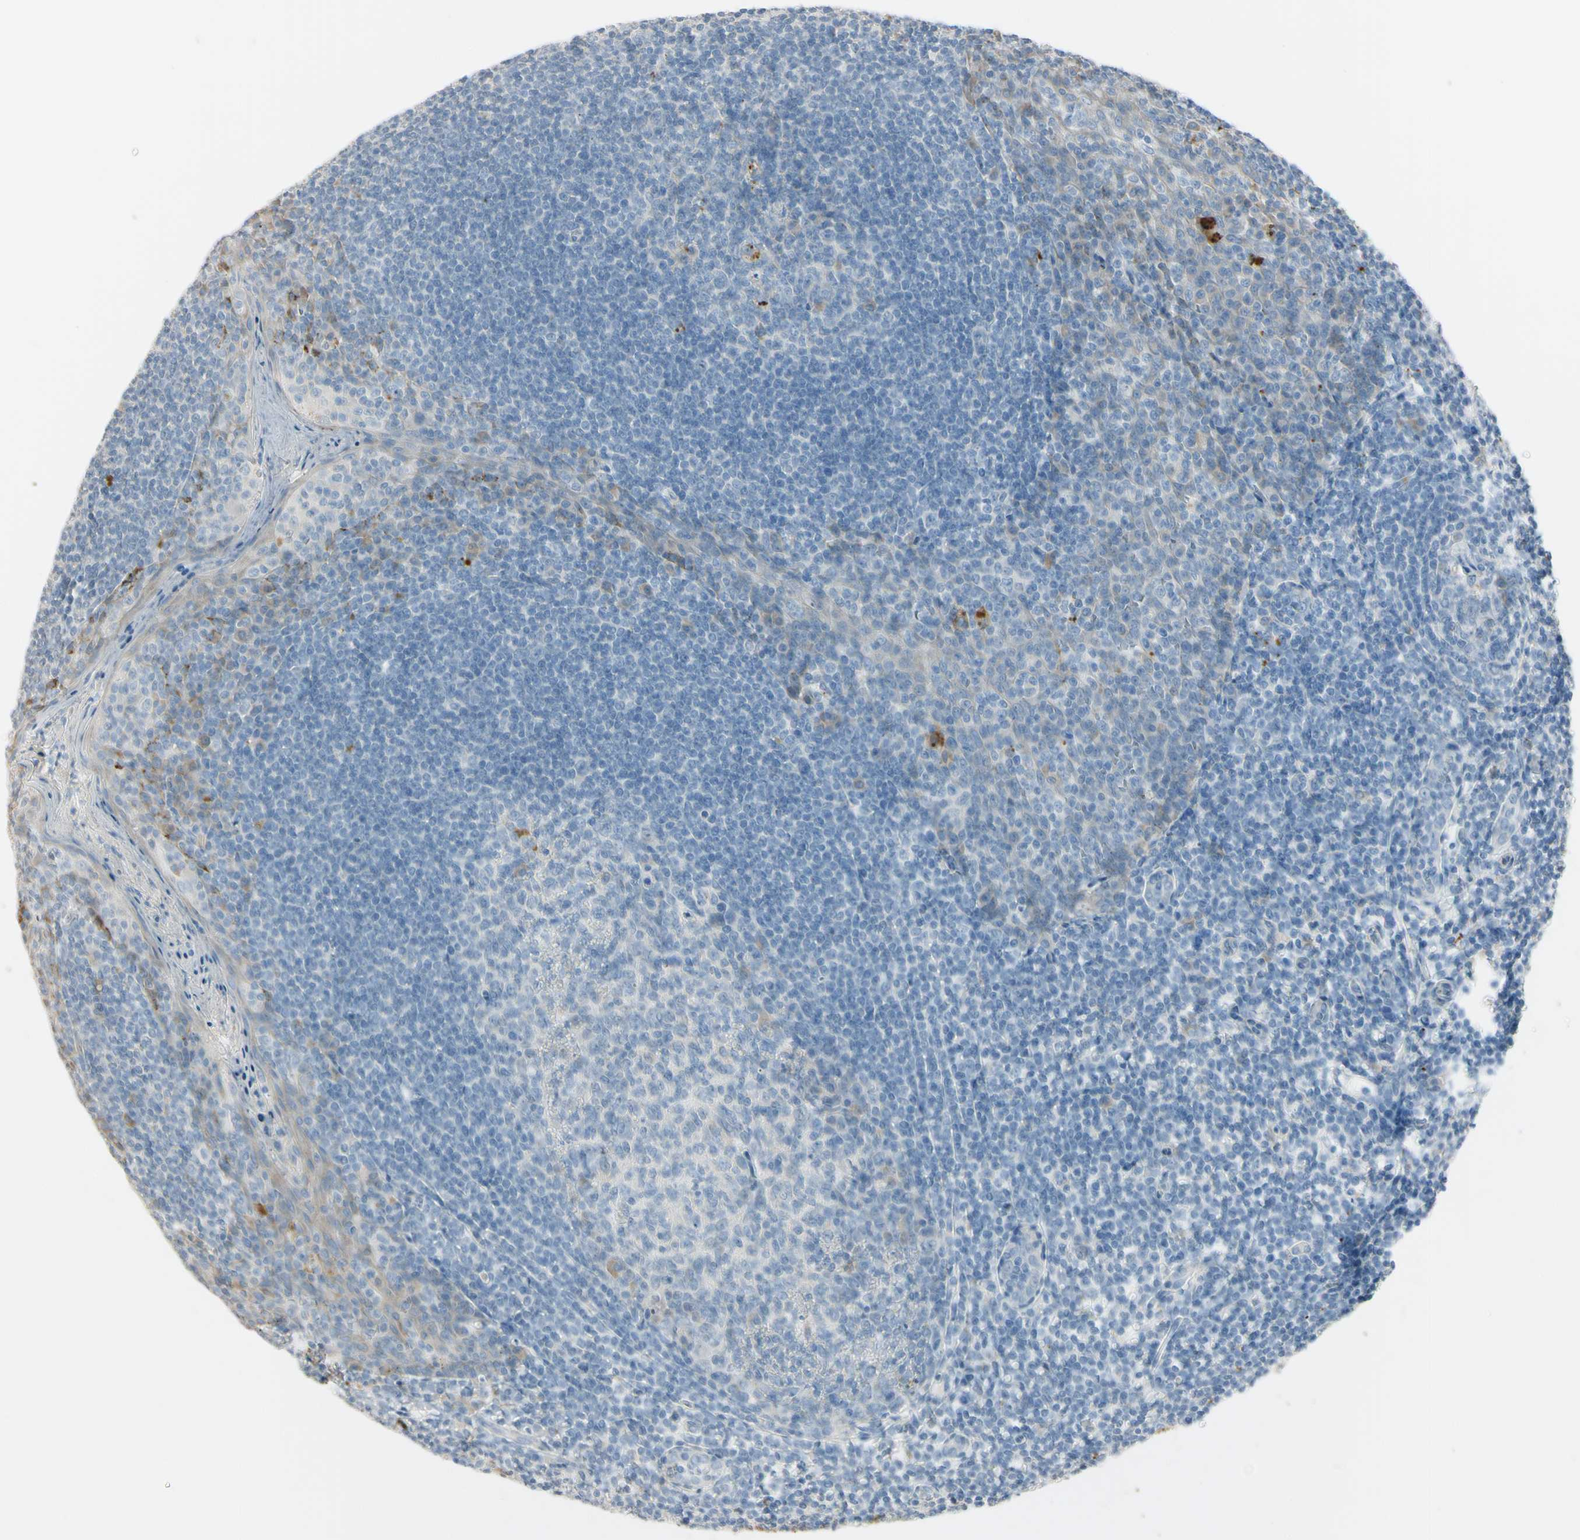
{"staining": {"intensity": "weak", "quantity": "25%-75%", "location": "cytoplasmic/membranous"}, "tissue": "tonsil", "cell_type": "Germinal center cells", "image_type": "normal", "snomed": [{"axis": "morphology", "description": "Normal tissue, NOS"}, {"axis": "topography", "description": "Tonsil"}], "caption": "Immunohistochemistry staining of benign tonsil, which displays low levels of weak cytoplasmic/membranous positivity in about 25%-75% of germinal center cells indicating weak cytoplasmic/membranous protein expression. The staining was performed using DAB (3,3'-diaminobenzidine) (brown) for protein detection and nuclei were counterstained in hematoxylin (blue).", "gene": "ANGPTL1", "patient": {"sex": "male", "age": 31}}